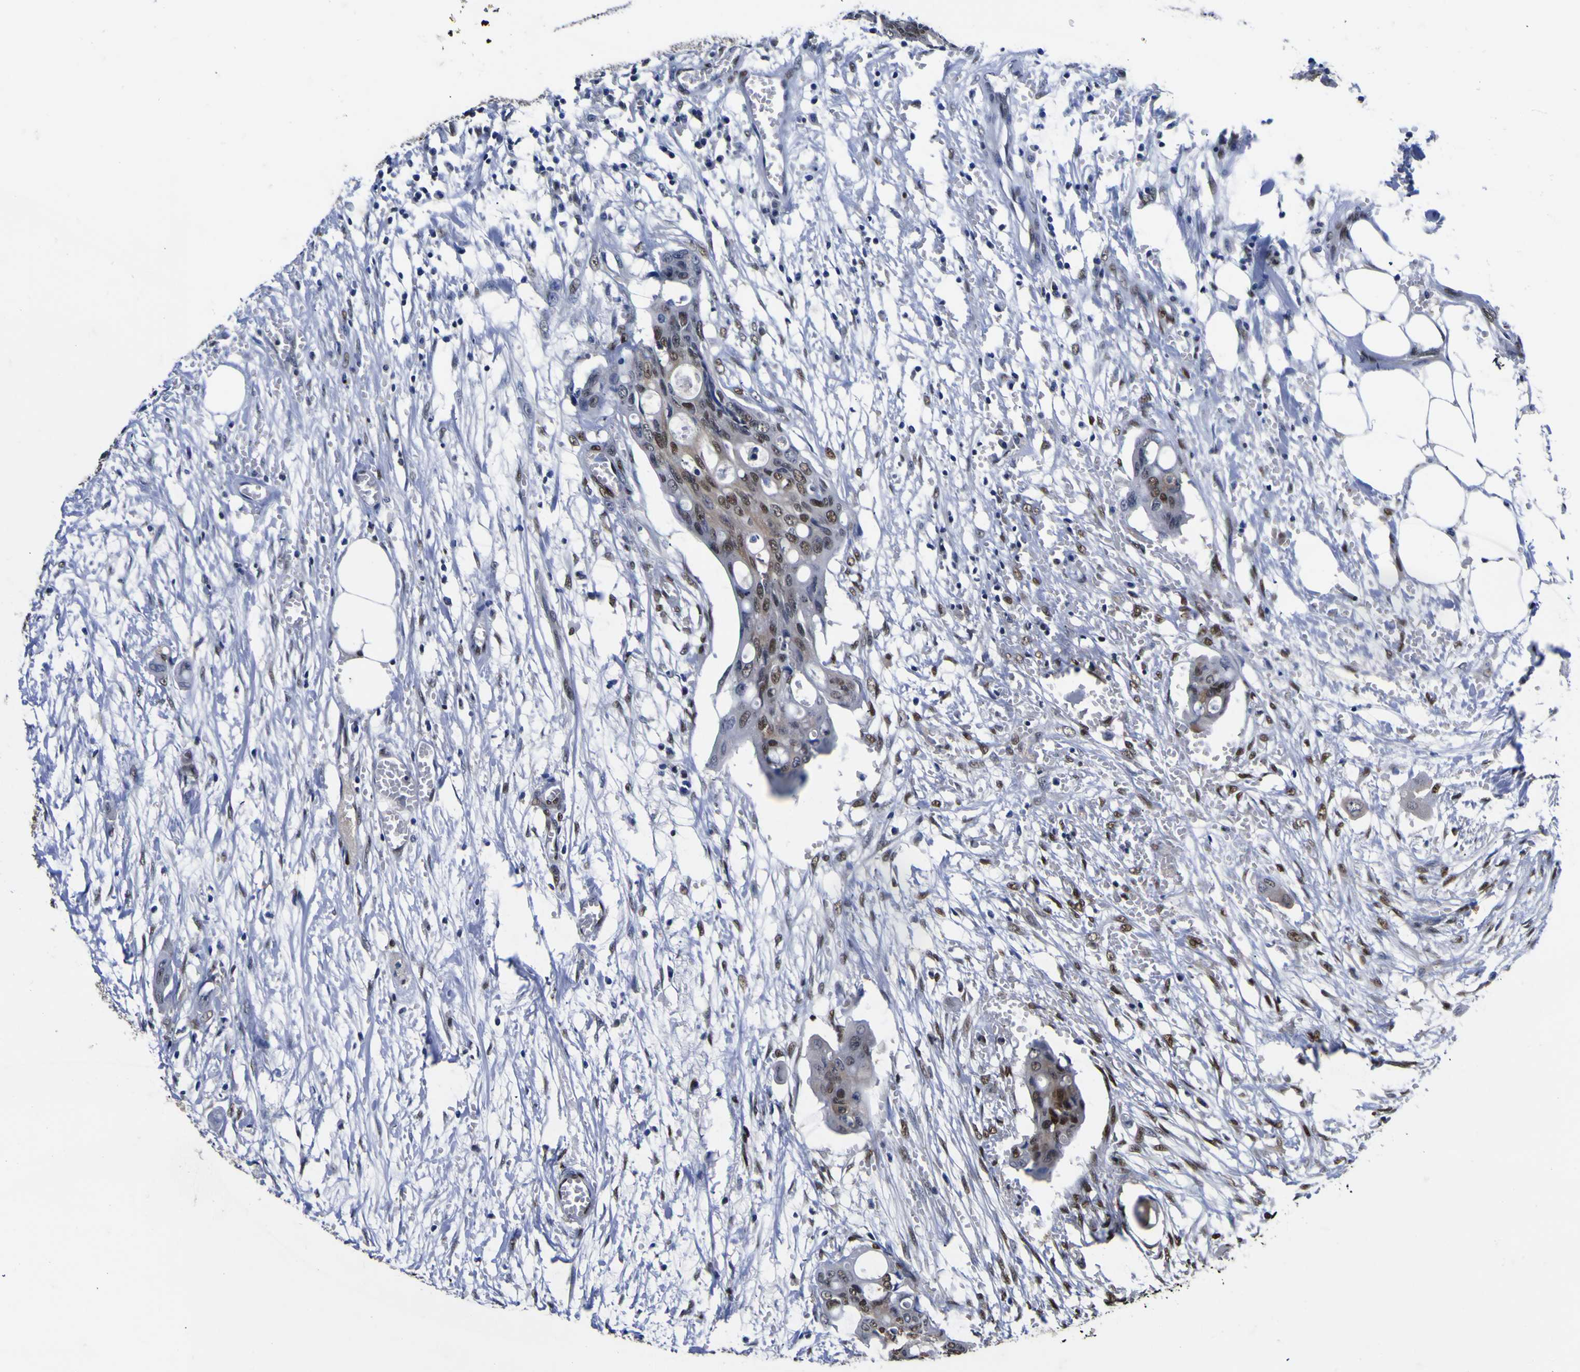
{"staining": {"intensity": "moderate", "quantity": ">75%", "location": "nuclear"}, "tissue": "colorectal cancer", "cell_type": "Tumor cells", "image_type": "cancer", "snomed": [{"axis": "morphology", "description": "Adenocarcinoma, NOS"}, {"axis": "topography", "description": "Colon"}], "caption": "Immunohistochemical staining of colorectal cancer (adenocarcinoma) displays moderate nuclear protein expression in approximately >75% of tumor cells.", "gene": "FAM110B", "patient": {"sex": "female", "age": 57}}